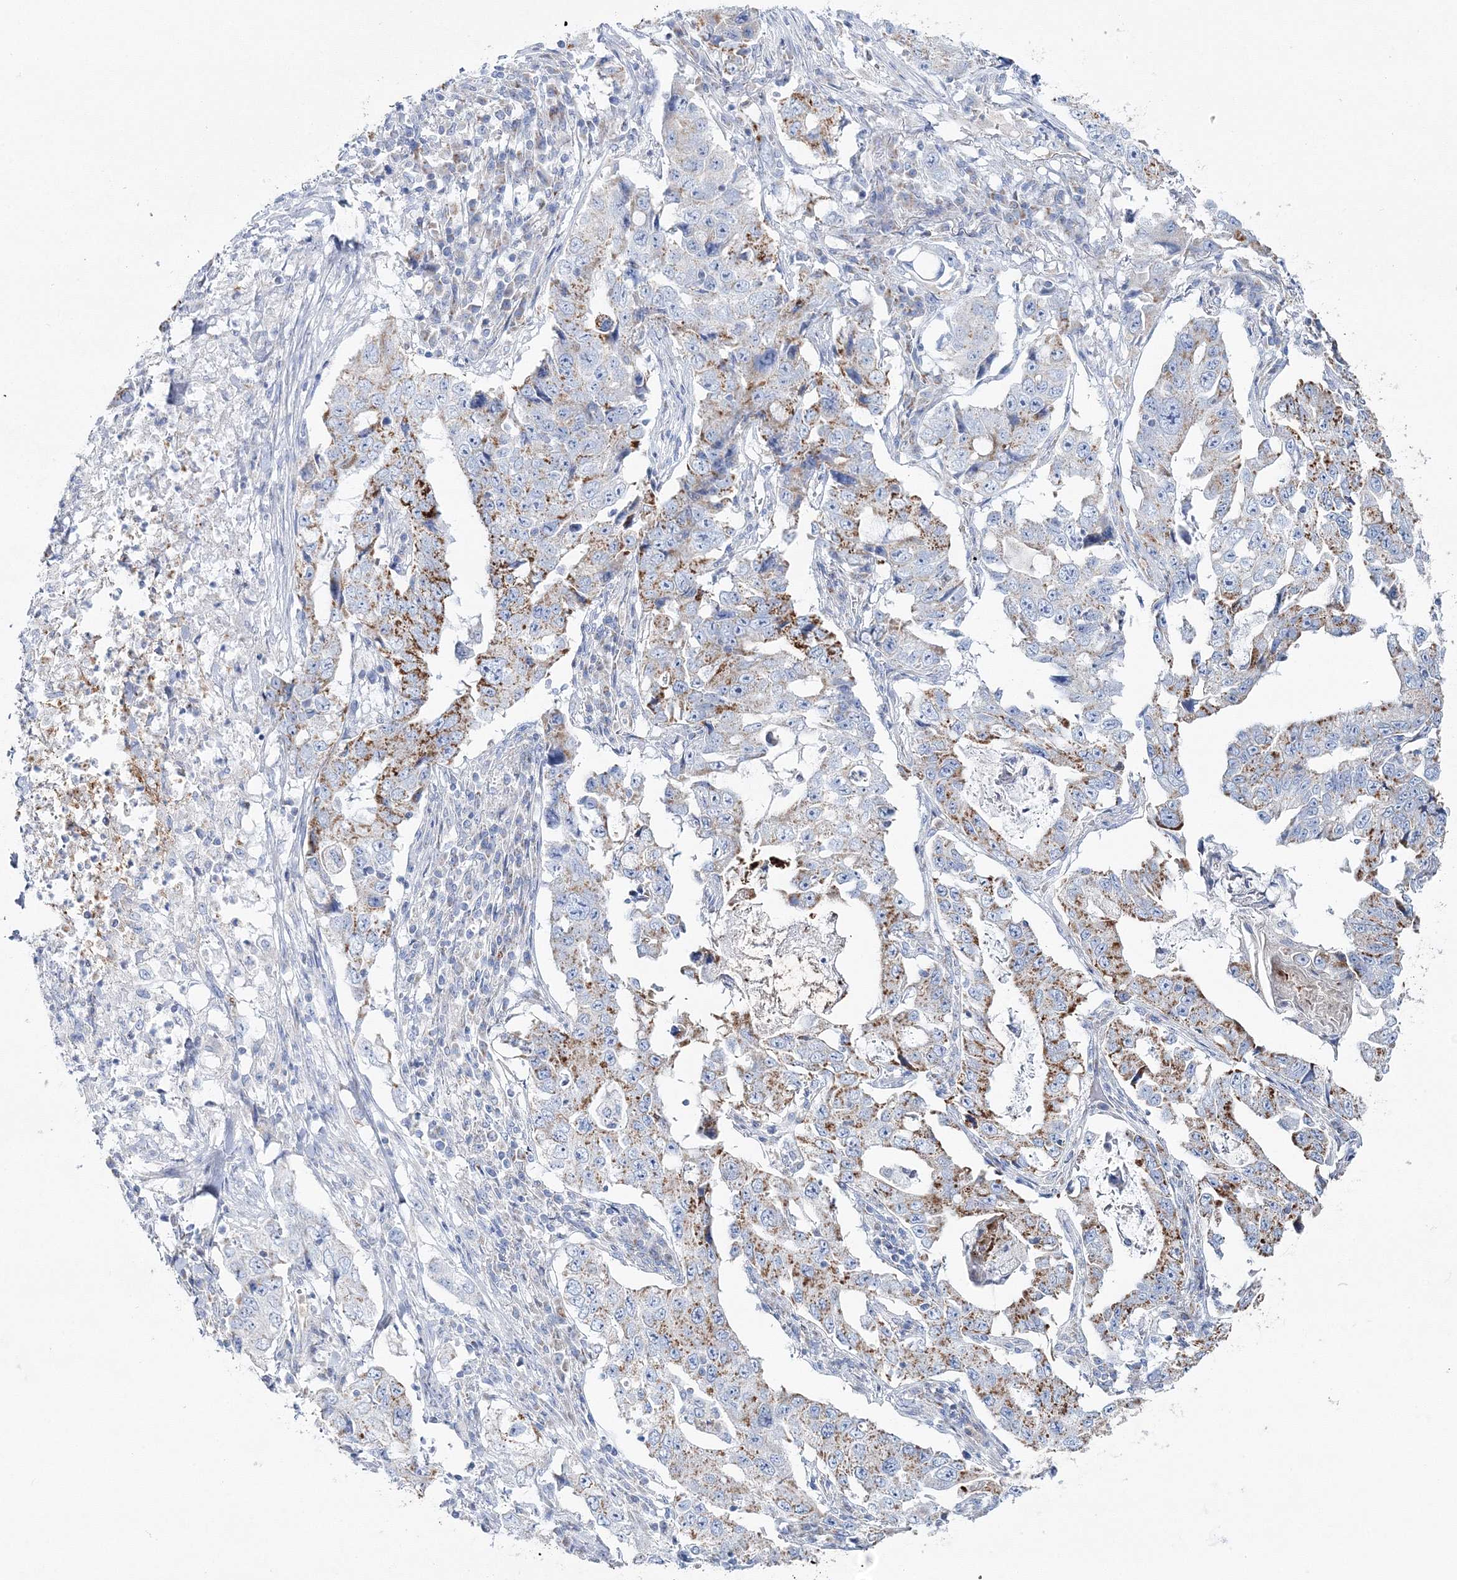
{"staining": {"intensity": "moderate", "quantity": "25%-75%", "location": "cytoplasmic/membranous"}, "tissue": "lung cancer", "cell_type": "Tumor cells", "image_type": "cancer", "snomed": [{"axis": "morphology", "description": "Adenocarcinoma, NOS"}, {"axis": "topography", "description": "Lung"}], "caption": "Immunohistochemistry (IHC) image of neoplastic tissue: lung adenocarcinoma stained using immunohistochemistry (IHC) shows medium levels of moderate protein expression localized specifically in the cytoplasmic/membranous of tumor cells, appearing as a cytoplasmic/membranous brown color.", "gene": "HIBCH", "patient": {"sex": "female", "age": 51}}